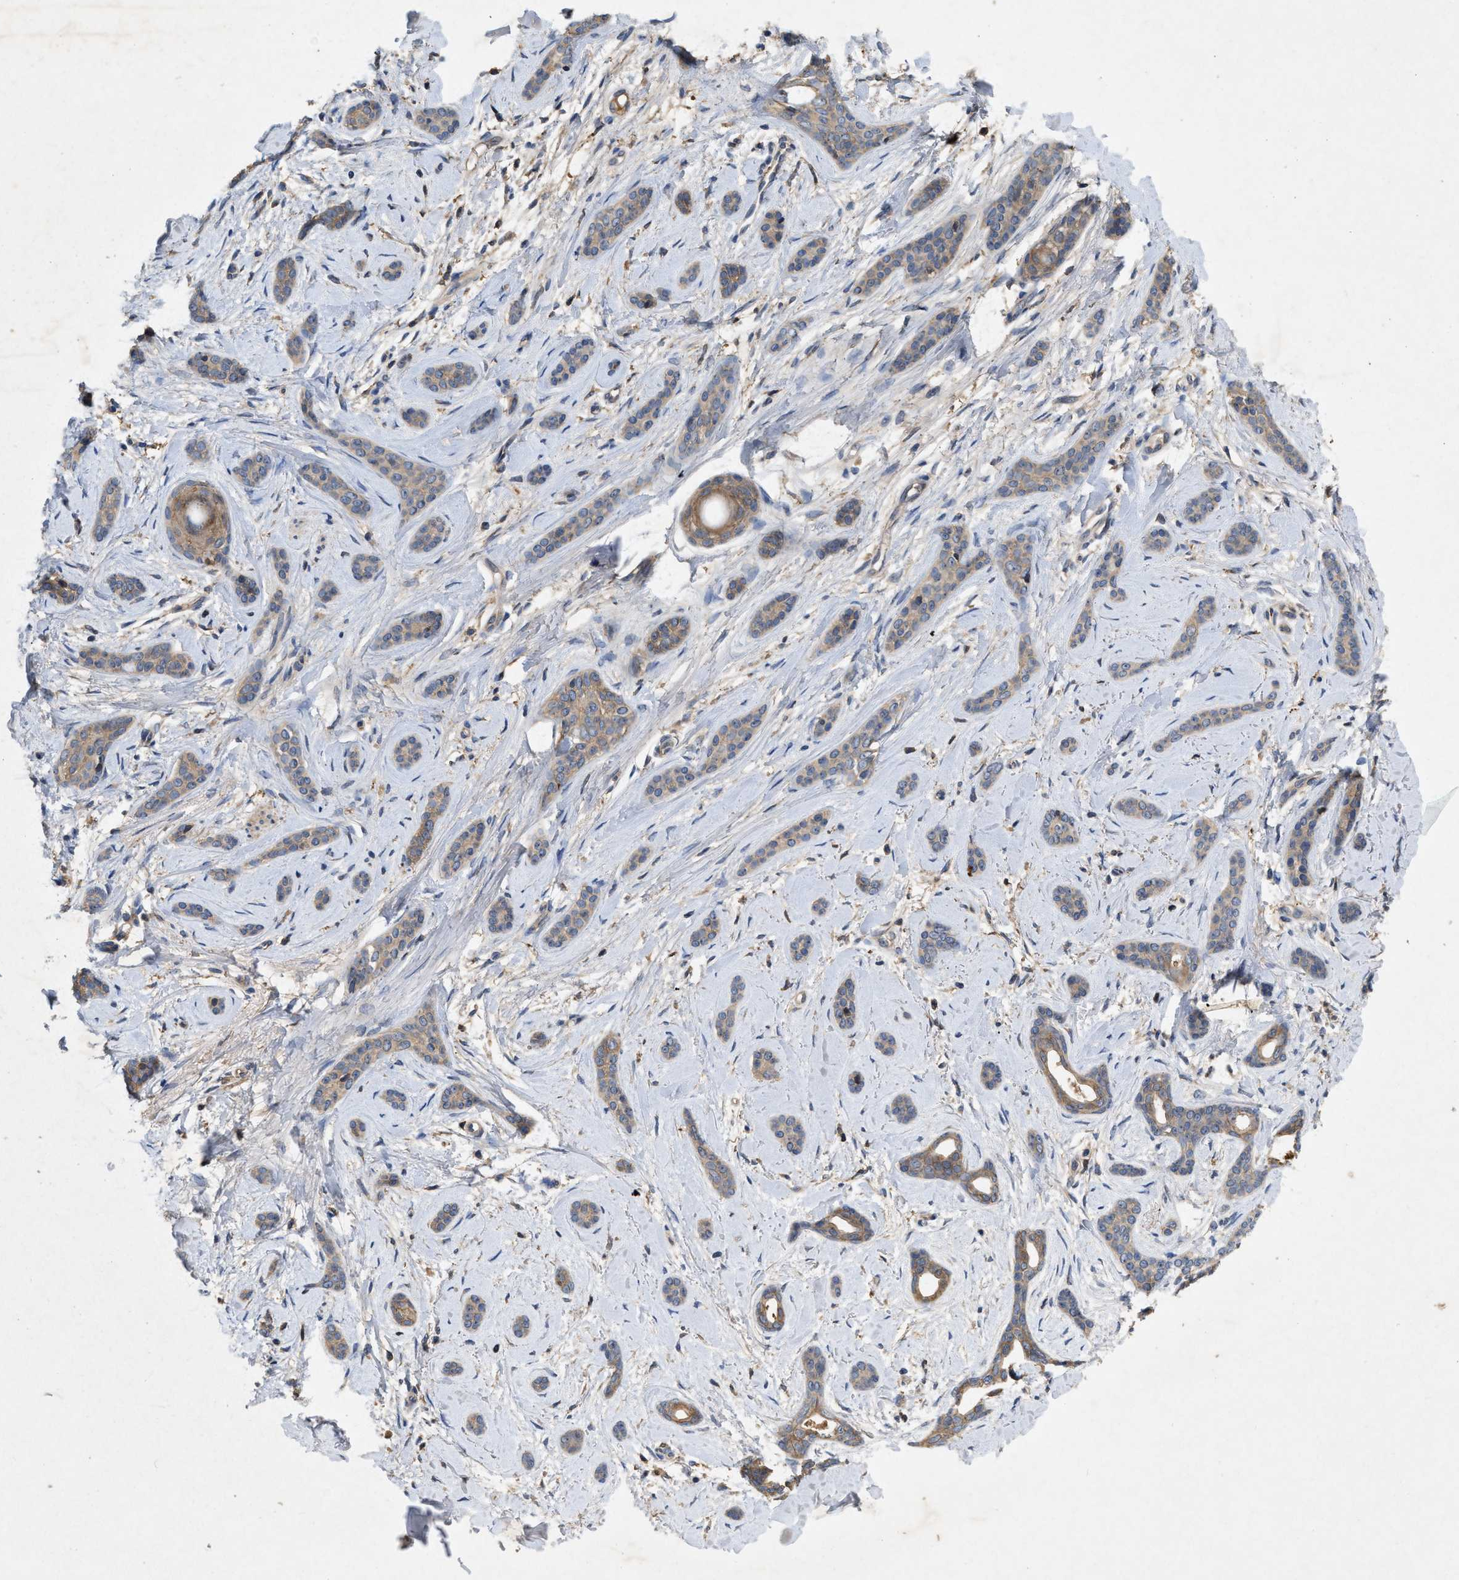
{"staining": {"intensity": "weak", "quantity": ">75%", "location": "cytoplasmic/membranous"}, "tissue": "skin cancer", "cell_type": "Tumor cells", "image_type": "cancer", "snomed": [{"axis": "morphology", "description": "Basal cell carcinoma"}, {"axis": "morphology", "description": "Adnexal tumor, benign"}, {"axis": "topography", "description": "Skin"}], "caption": "This micrograph demonstrates basal cell carcinoma (skin) stained with immunohistochemistry to label a protein in brown. The cytoplasmic/membranous of tumor cells show weak positivity for the protein. Nuclei are counter-stained blue.", "gene": "LPAR2", "patient": {"sex": "female", "age": 42}}